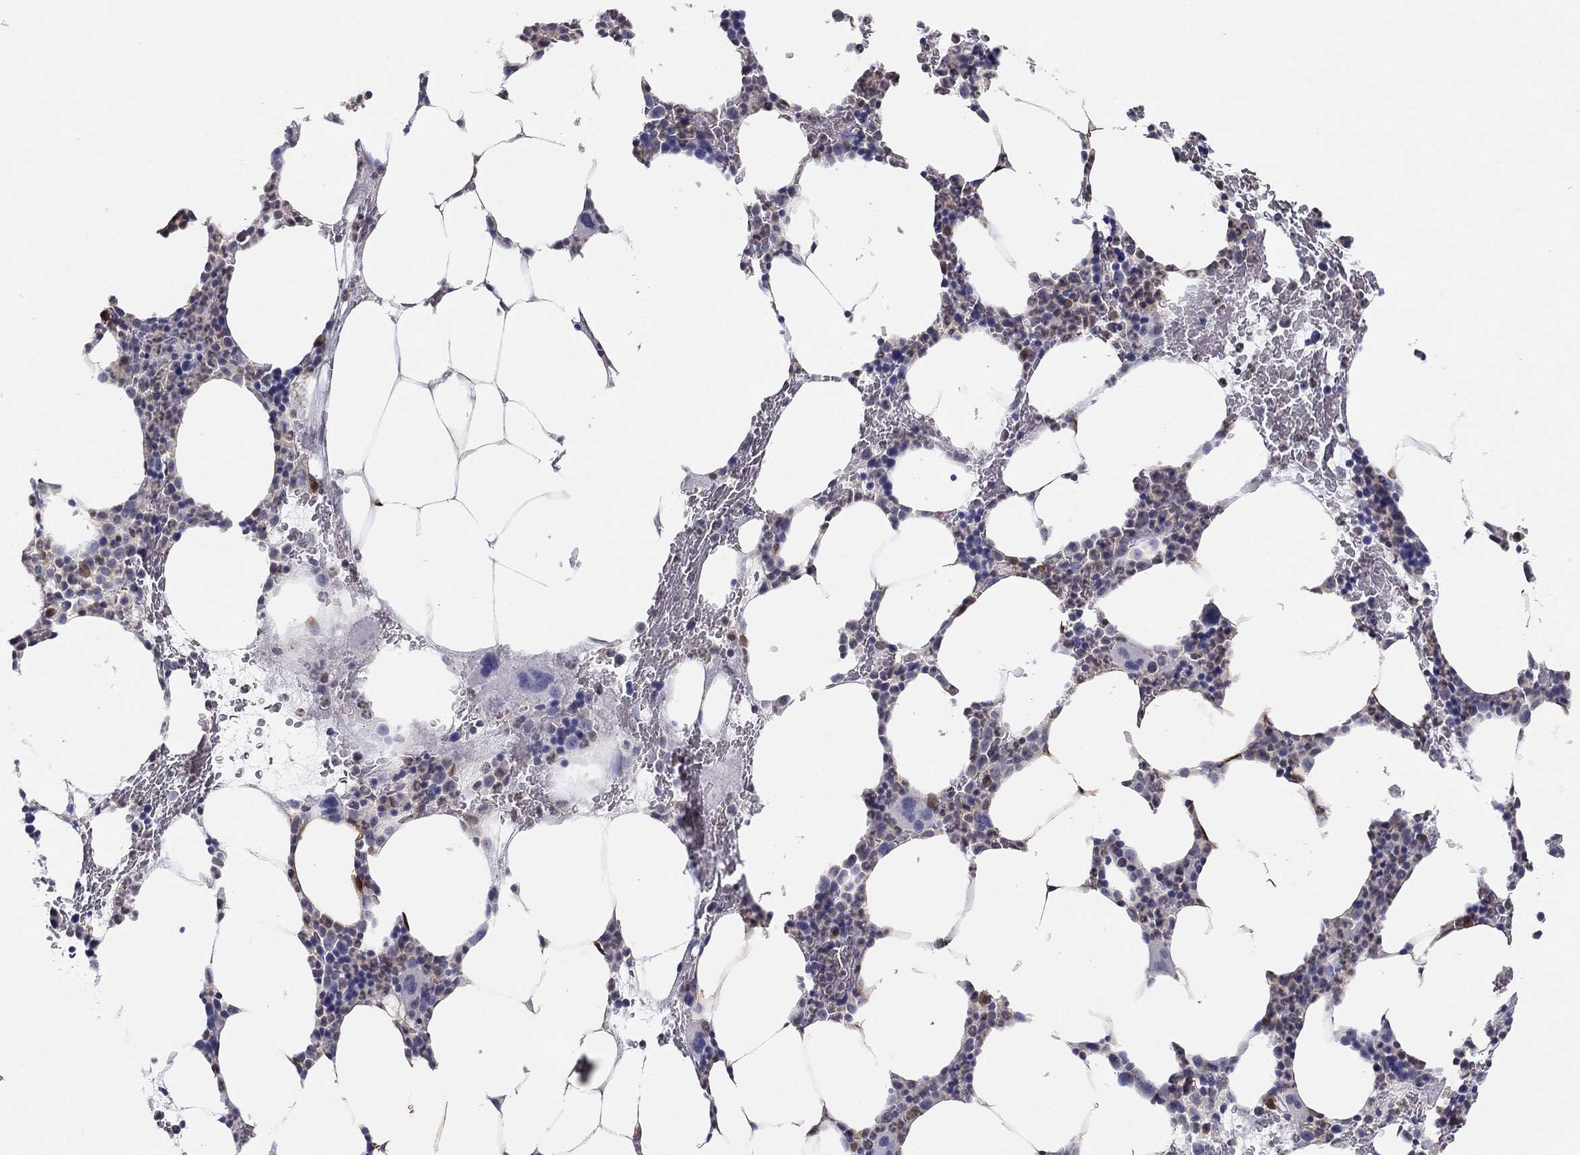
{"staining": {"intensity": "weak", "quantity": "<25%", "location": "cytoplasmic/membranous"}, "tissue": "bone marrow", "cell_type": "Hematopoietic cells", "image_type": "normal", "snomed": [{"axis": "morphology", "description": "Normal tissue, NOS"}, {"axis": "topography", "description": "Bone marrow"}], "caption": "Immunohistochemistry micrograph of normal bone marrow: human bone marrow stained with DAB (3,3'-diaminobenzidine) displays no significant protein expression in hematopoietic cells.", "gene": "PDXK", "patient": {"sex": "male", "age": 83}}